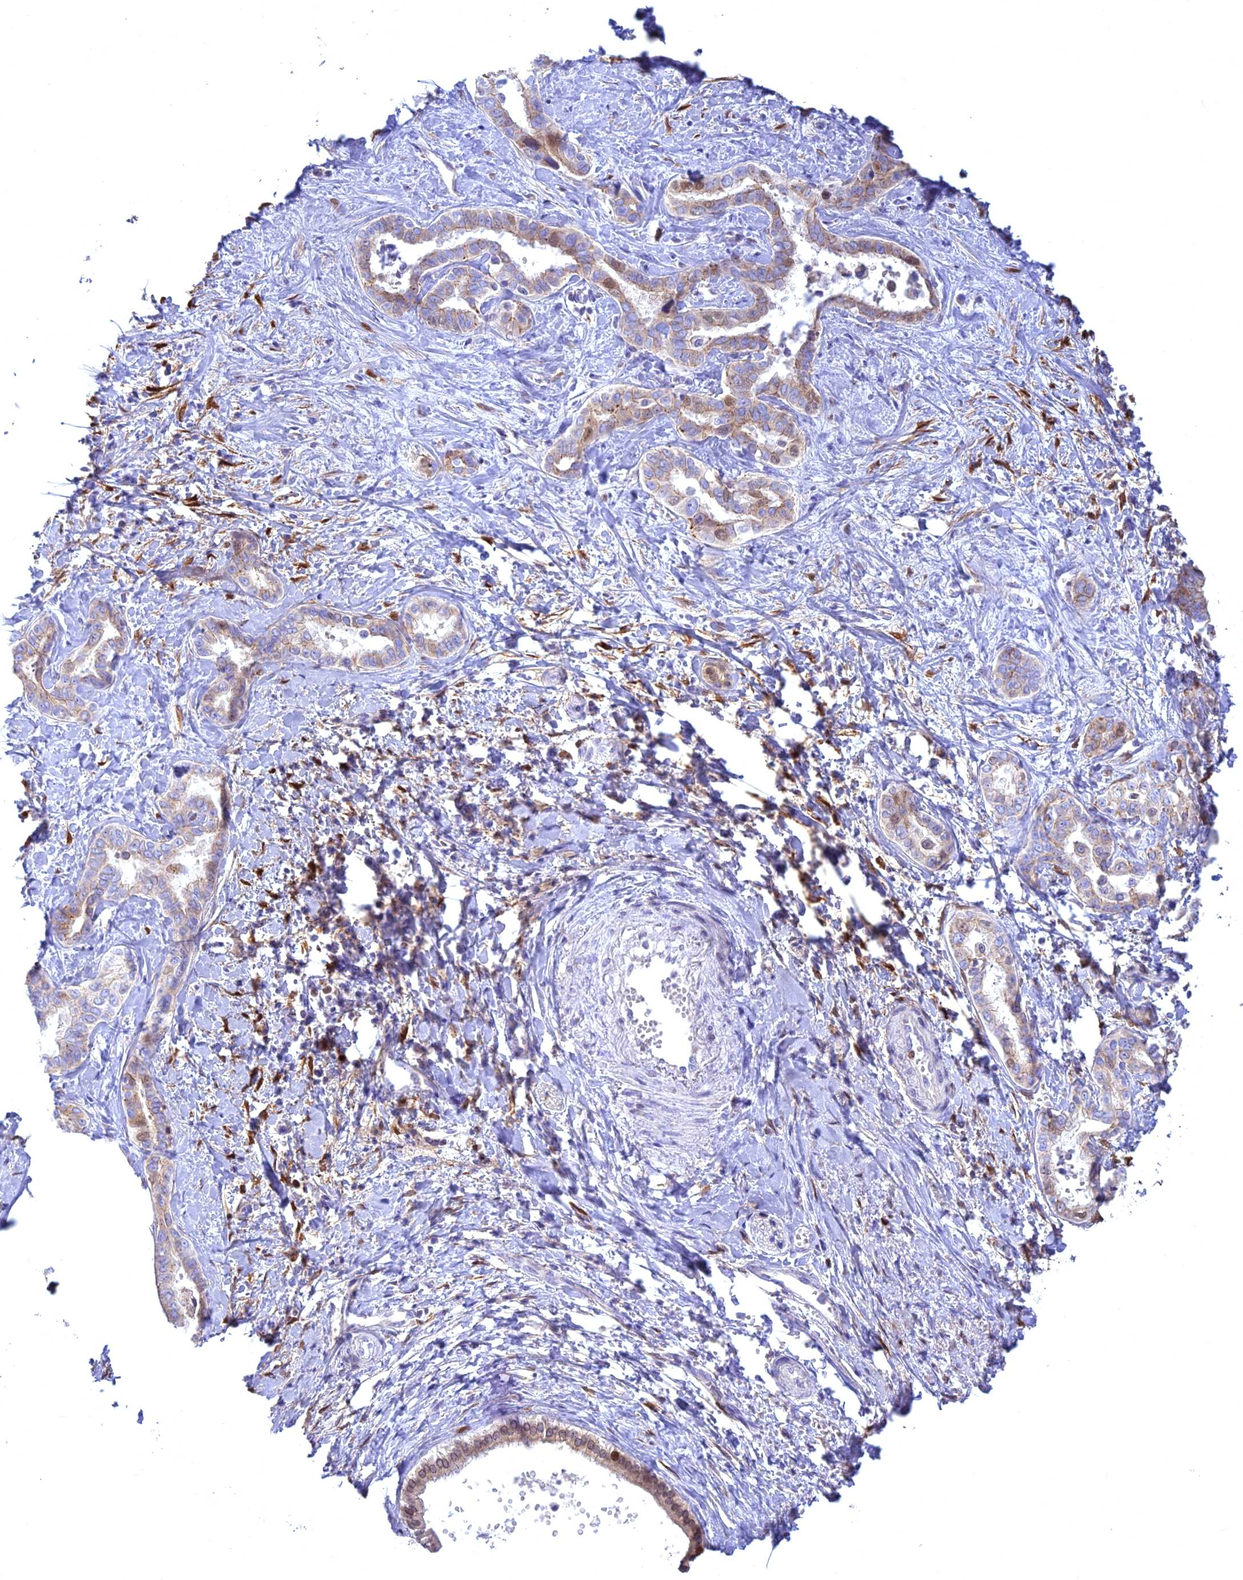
{"staining": {"intensity": "moderate", "quantity": "25%-75%", "location": "cytoplasmic/membranous,nuclear"}, "tissue": "liver cancer", "cell_type": "Tumor cells", "image_type": "cancer", "snomed": [{"axis": "morphology", "description": "Cholangiocarcinoma"}, {"axis": "topography", "description": "Liver"}], "caption": "Liver cancer stained with DAB immunohistochemistry shows medium levels of moderate cytoplasmic/membranous and nuclear positivity in approximately 25%-75% of tumor cells.", "gene": "CENPV", "patient": {"sex": "female", "age": 77}}